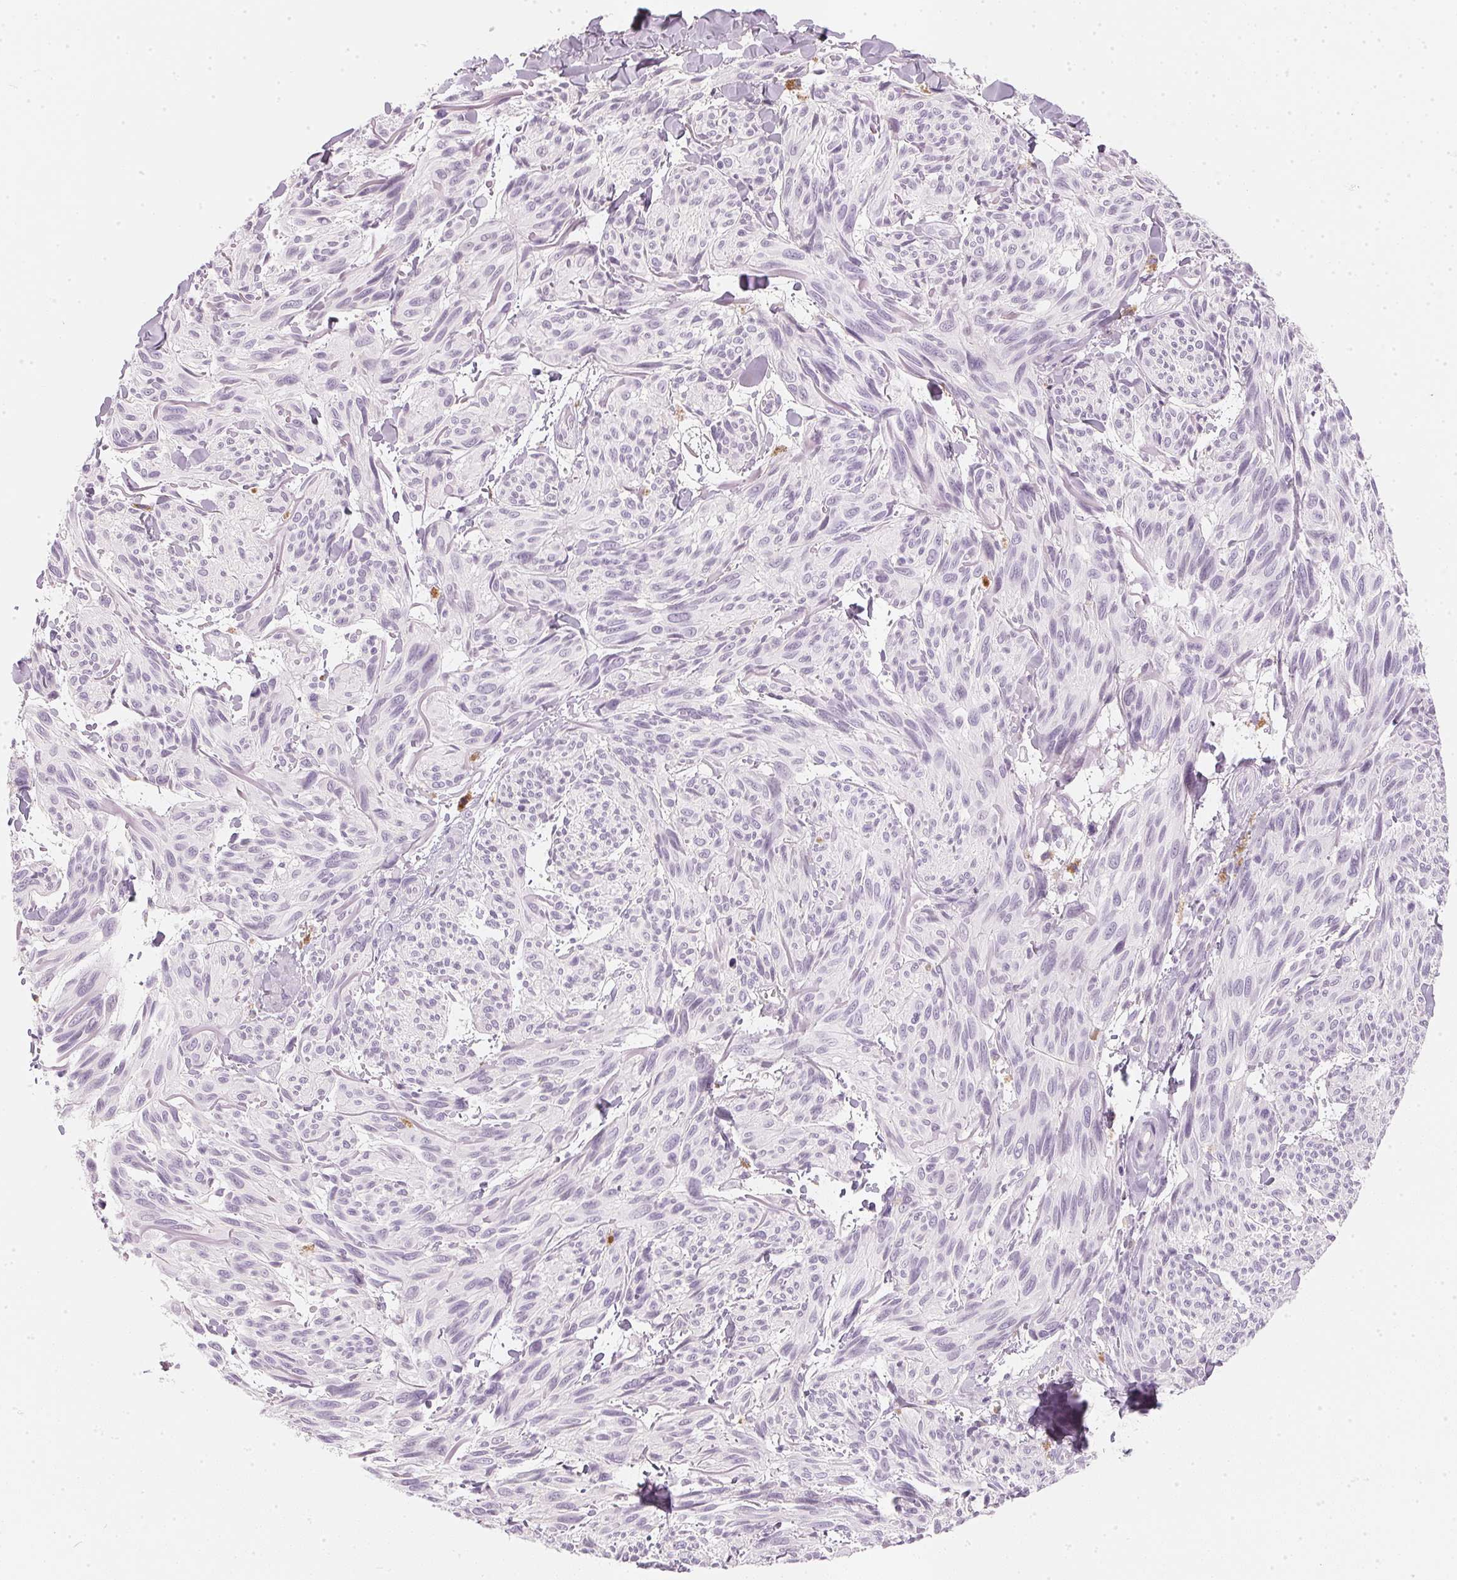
{"staining": {"intensity": "negative", "quantity": "none", "location": "none"}, "tissue": "melanoma", "cell_type": "Tumor cells", "image_type": "cancer", "snomed": [{"axis": "morphology", "description": "Malignant melanoma, NOS"}, {"axis": "topography", "description": "Skin"}], "caption": "Immunohistochemistry (IHC) image of neoplastic tissue: human melanoma stained with DAB (3,3'-diaminobenzidine) displays no significant protein expression in tumor cells.", "gene": "CHST4", "patient": {"sex": "male", "age": 79}}